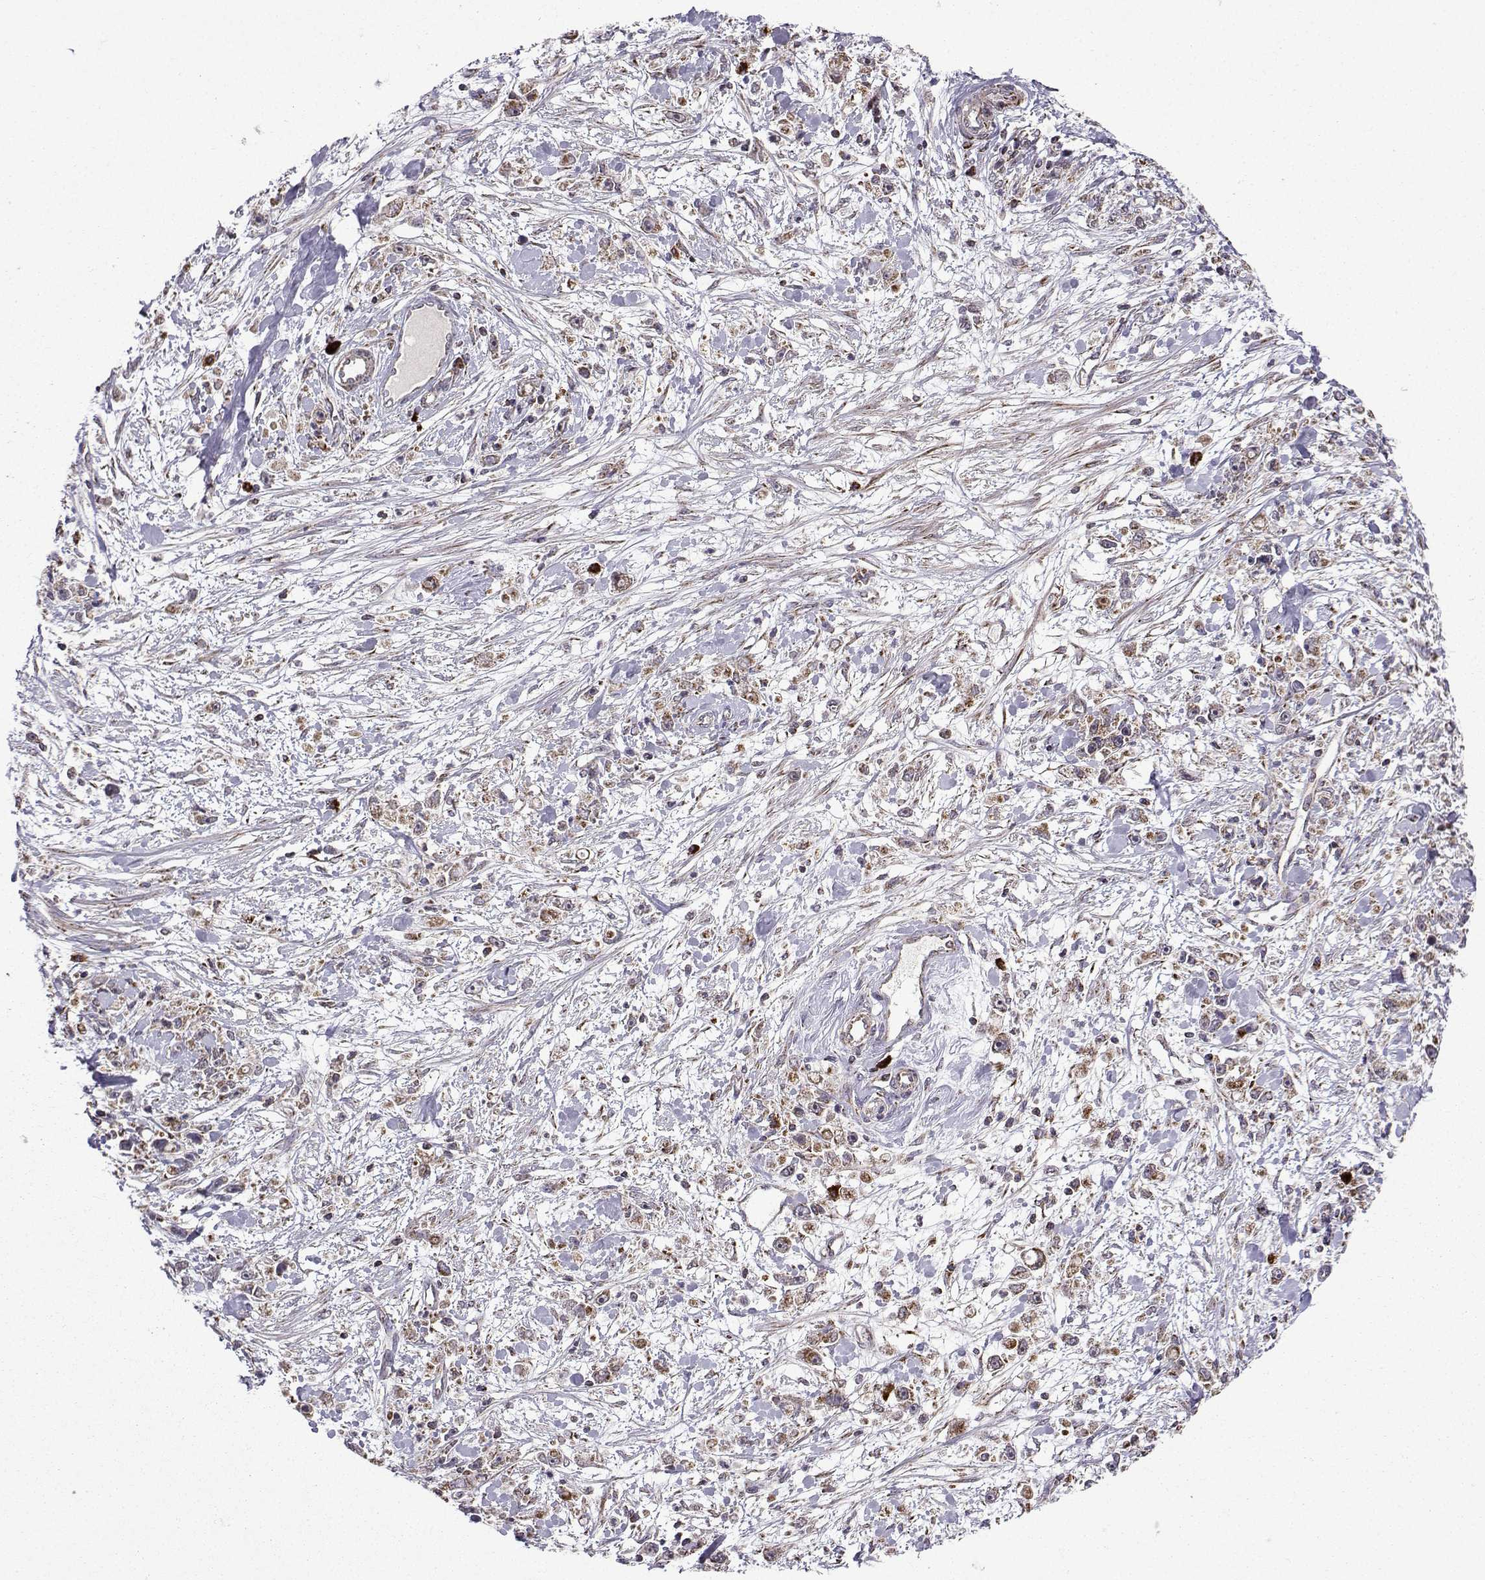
{"staining": {"intensity": "moderate", "quantity": ">75%", "location": "cytoplasmic/membranous"}, "tissue": "stomach cancer", "cell_type": "Tumor cells", "image_type": "cancer", "snomed": [{"axis": "morphology", "description": "Adenocarcinoma, NOS"}, {"axis": "topography", "description": "Stomach"}], "caption": "Stomach cancer tissue demonstrates moderate cytoplasmic/membranous positivity in about >75% of tumor cells, visualized by immunohistochemistry.", "gene": "TAB2", "patient": {"sex": "female", "age": 59}}